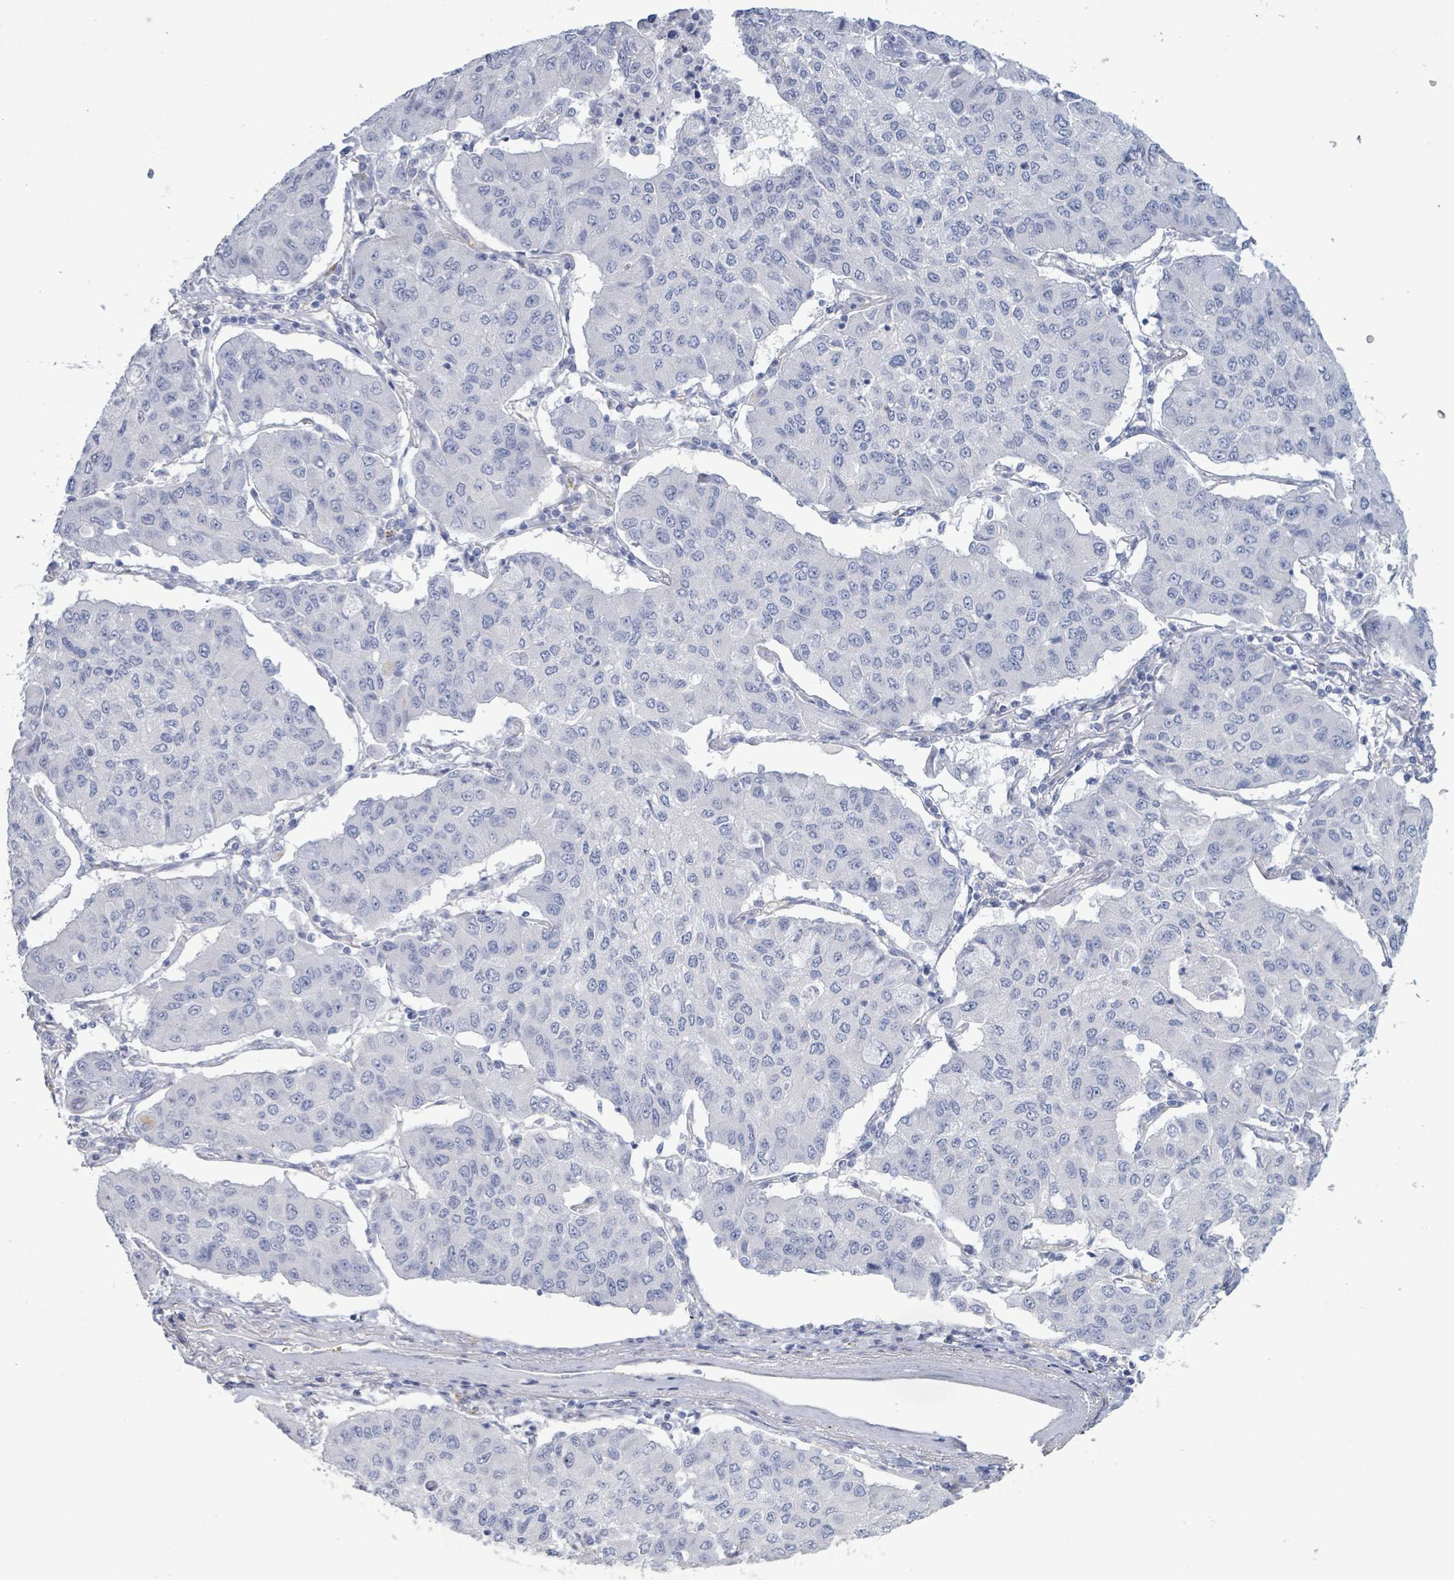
{"staining": {"intensity": "negative", "quantity": "none", "location": "none"}, "tissue": "lung cancer", "cell_type": "Tumor cells", "image_type": "cancer", "snomed": [{"axis": "morphology", "description": "Squamous cell carcinoma, NOS"}, {"axis": "topography", "description": "Lung"}], "caption": "The histopathology image reveals no staining of tumor cells in lung cancer.", "gene": "PKLR", "patient": {"sex": "male", "age": 74}}